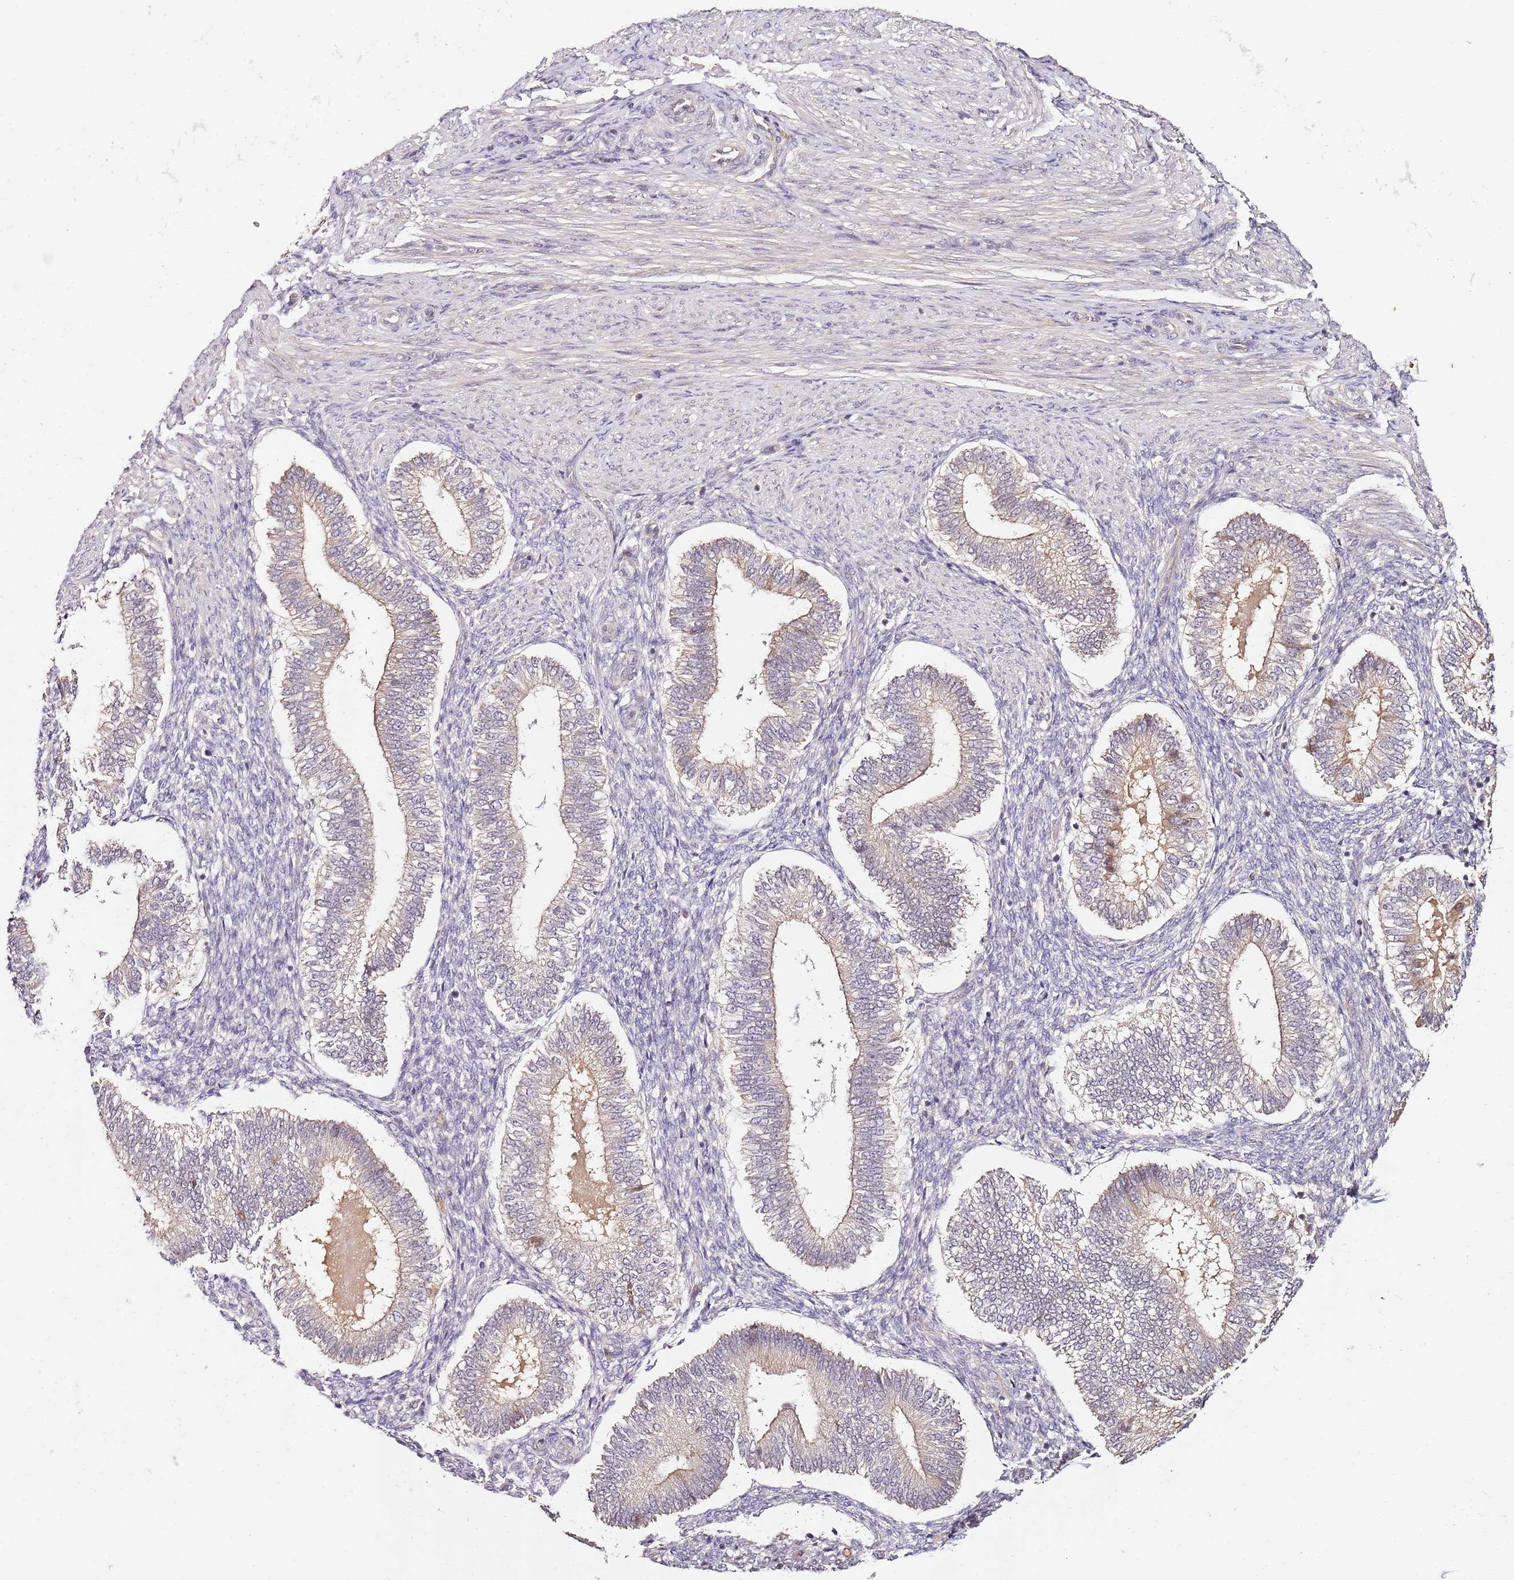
{"staining": {"intensity": "moderate", "quantity": "<25%", "location": "cytoplasmic/membranous,nuclear"}, "tissue": "endometrium", "cell_type": "Cells in endometrial stroma", "image_type": "normal", "snomed": [{"axis": "morphology", "description": "Normal tissue, NOS"}, {"axis": "topography", "description": "Endometrium"}], "caption": "A brown stain labels moderate cytoplasmic/membranous,nuclear positivity of a protein in cells in endometrial stroma of unremarkable endometrium. The protein is stained brown, and the nuclei are stained in blue (DAB (3,3'-diaminobenzidine) IHC with brightfield microscopy, high magnification).", "gene": "DDX27", "patient": {"sex": "female", "age": 25}}